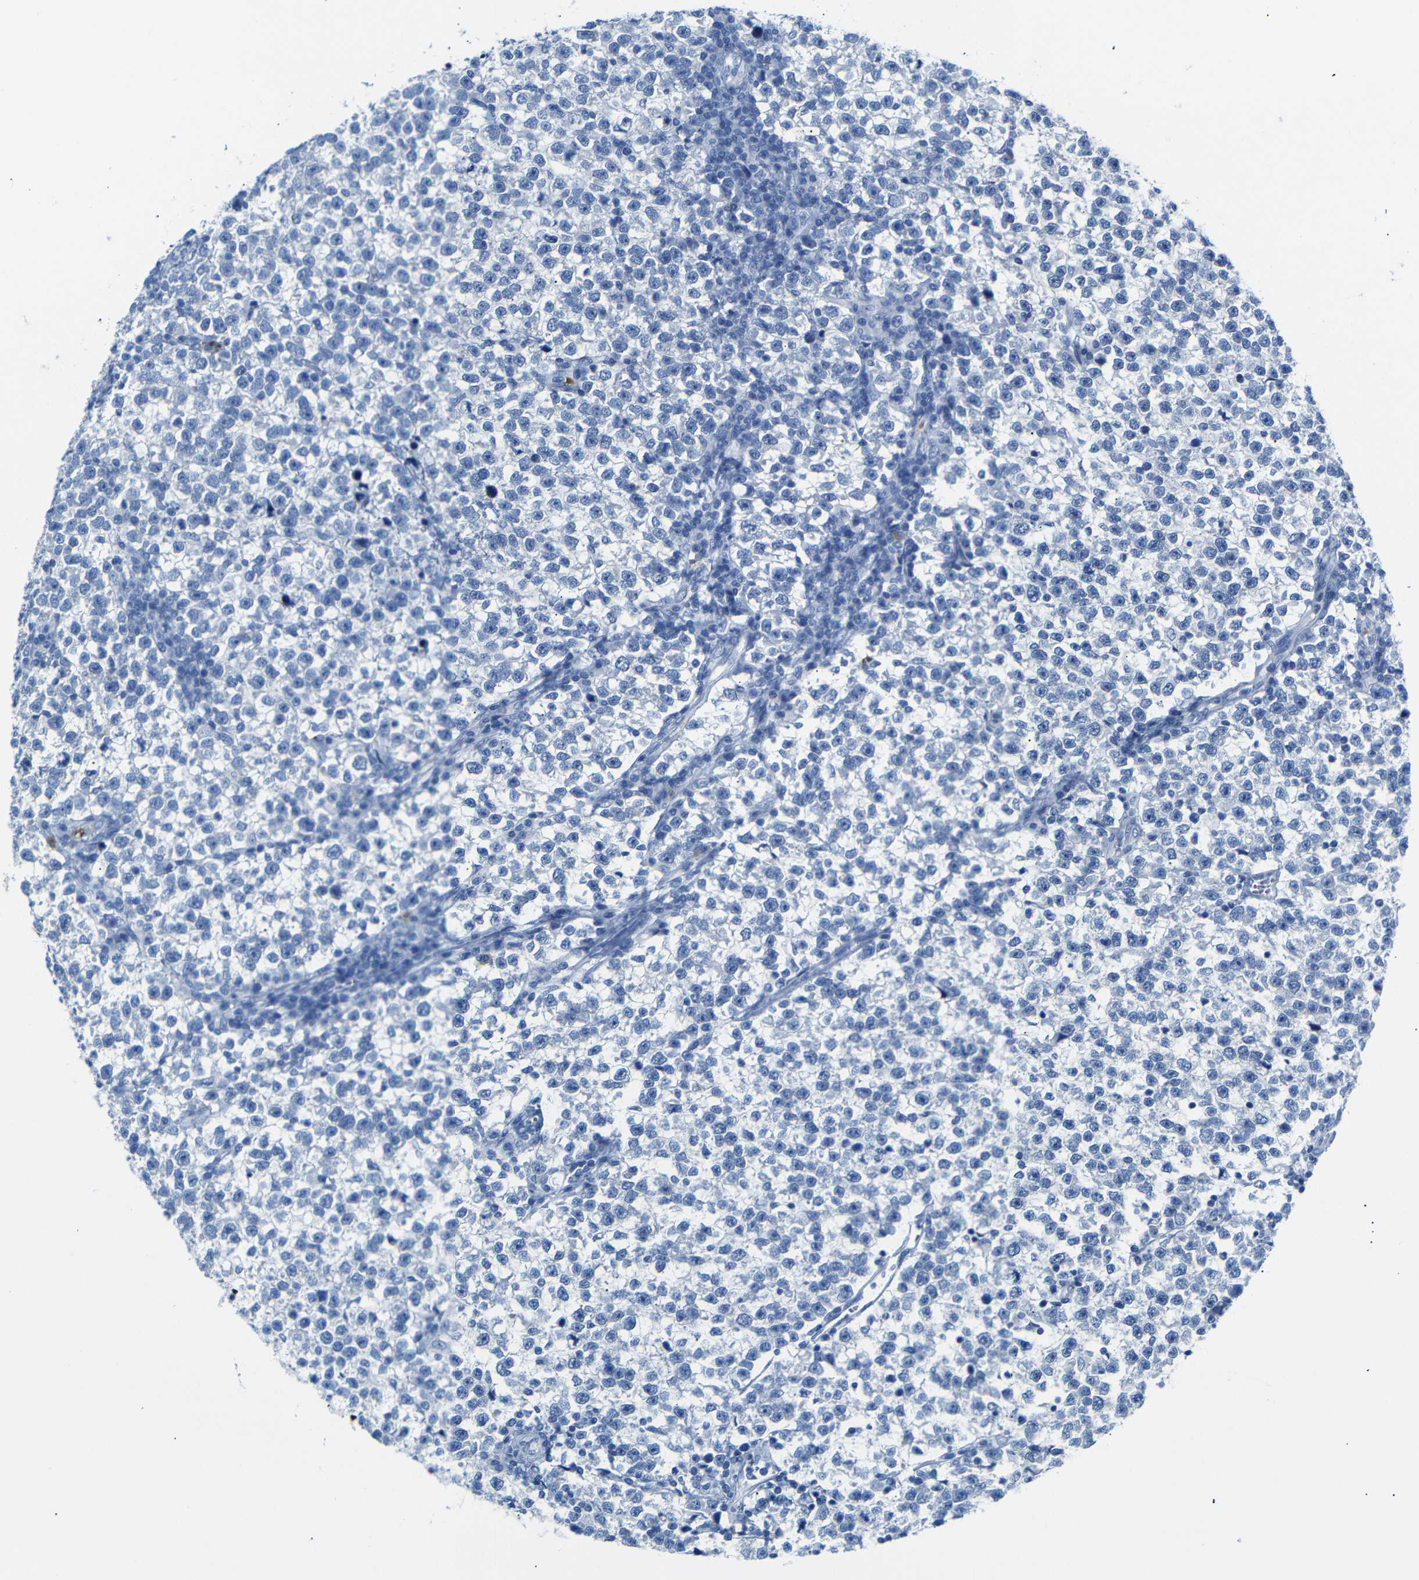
{"staining": {"intensity": "negative", "quantity": "none", "location": "none"}, "tissue": "testis cancer", "cell_type": "Tumor cells", "image_type": "cancer", "snomed": [{"axis": "morphology", "description": "Normal tissue, NOS"}, {"axis": "morphology", "description": "Seminoma, NOS"}, {"axis": "topography", "description": "Testis"}], "caption": "Immunohistochemistry (IHC) histopathology image of testis cancer (seminoma) stained for a protein (brown), which shows no expression in tumor cells.", "gene": "ERVMER34-1", "patient": {"sex": "male", "age": 43}}